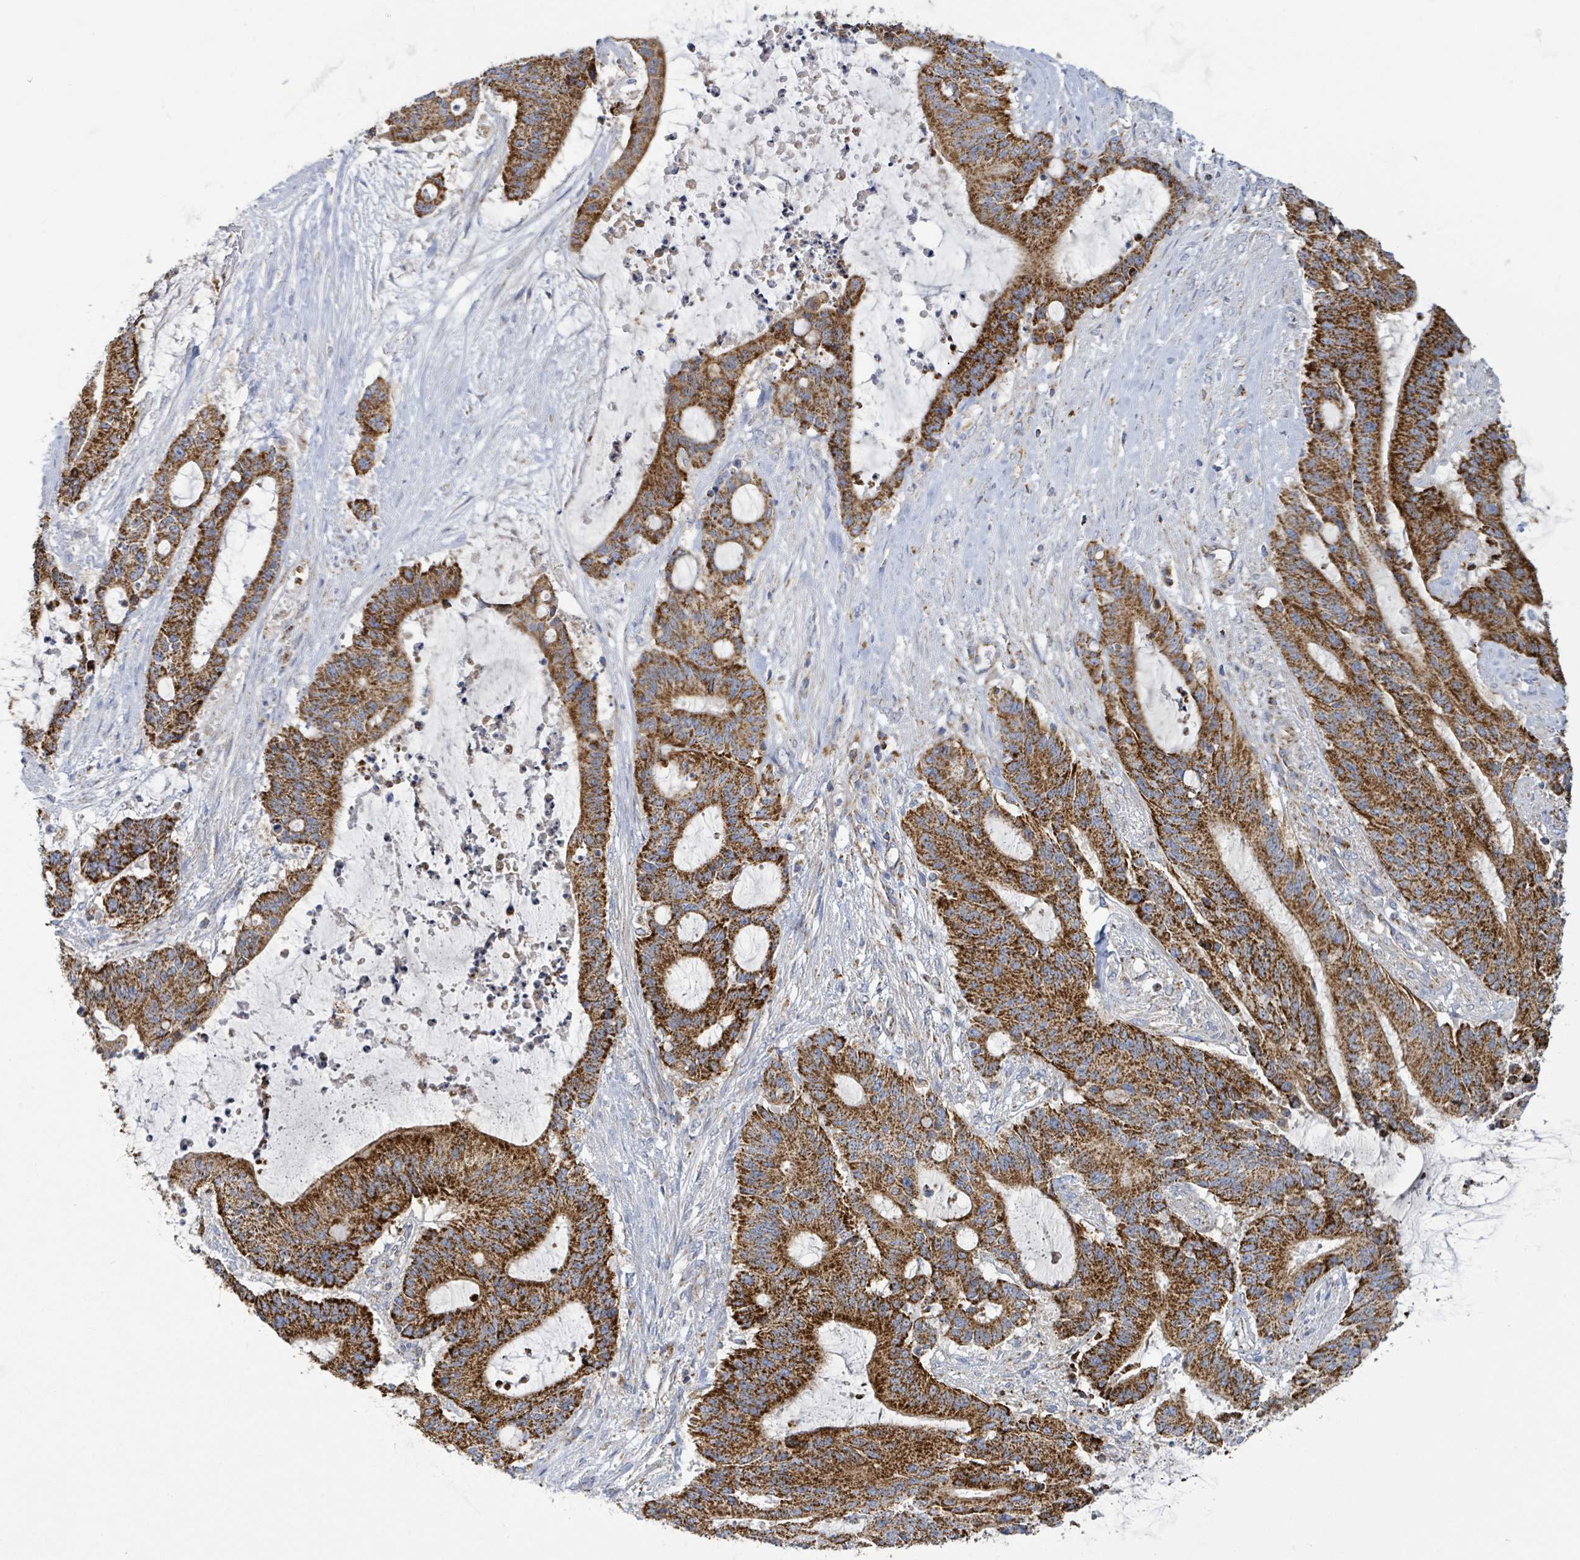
{"staining": {"intensity": "strong", "quantity": ">75%", "location": "cytoplasmic/membranous"}, "tissue": "liver cancer", "cell_type": "Tumor cells", "image_type": "cancer", "snomed": [{"axis": "morphology", "description": "Normal tissue, NOS"}, {"axis": "morphology", "description": "Cholangiocarcinoma"}, {"axis": "topography", "description": "Liver"}, {"axis": "topography", "description": "Peripheral nerve tissue"}], "caption": "Immunohistochemical staining of human liver cancer shows high levels of strong cytoplasmic/membranous expression in approximately >75% of tumor cells.", "gene": "SUCLG2", "patient": {"sex": "female", "age": 73}}